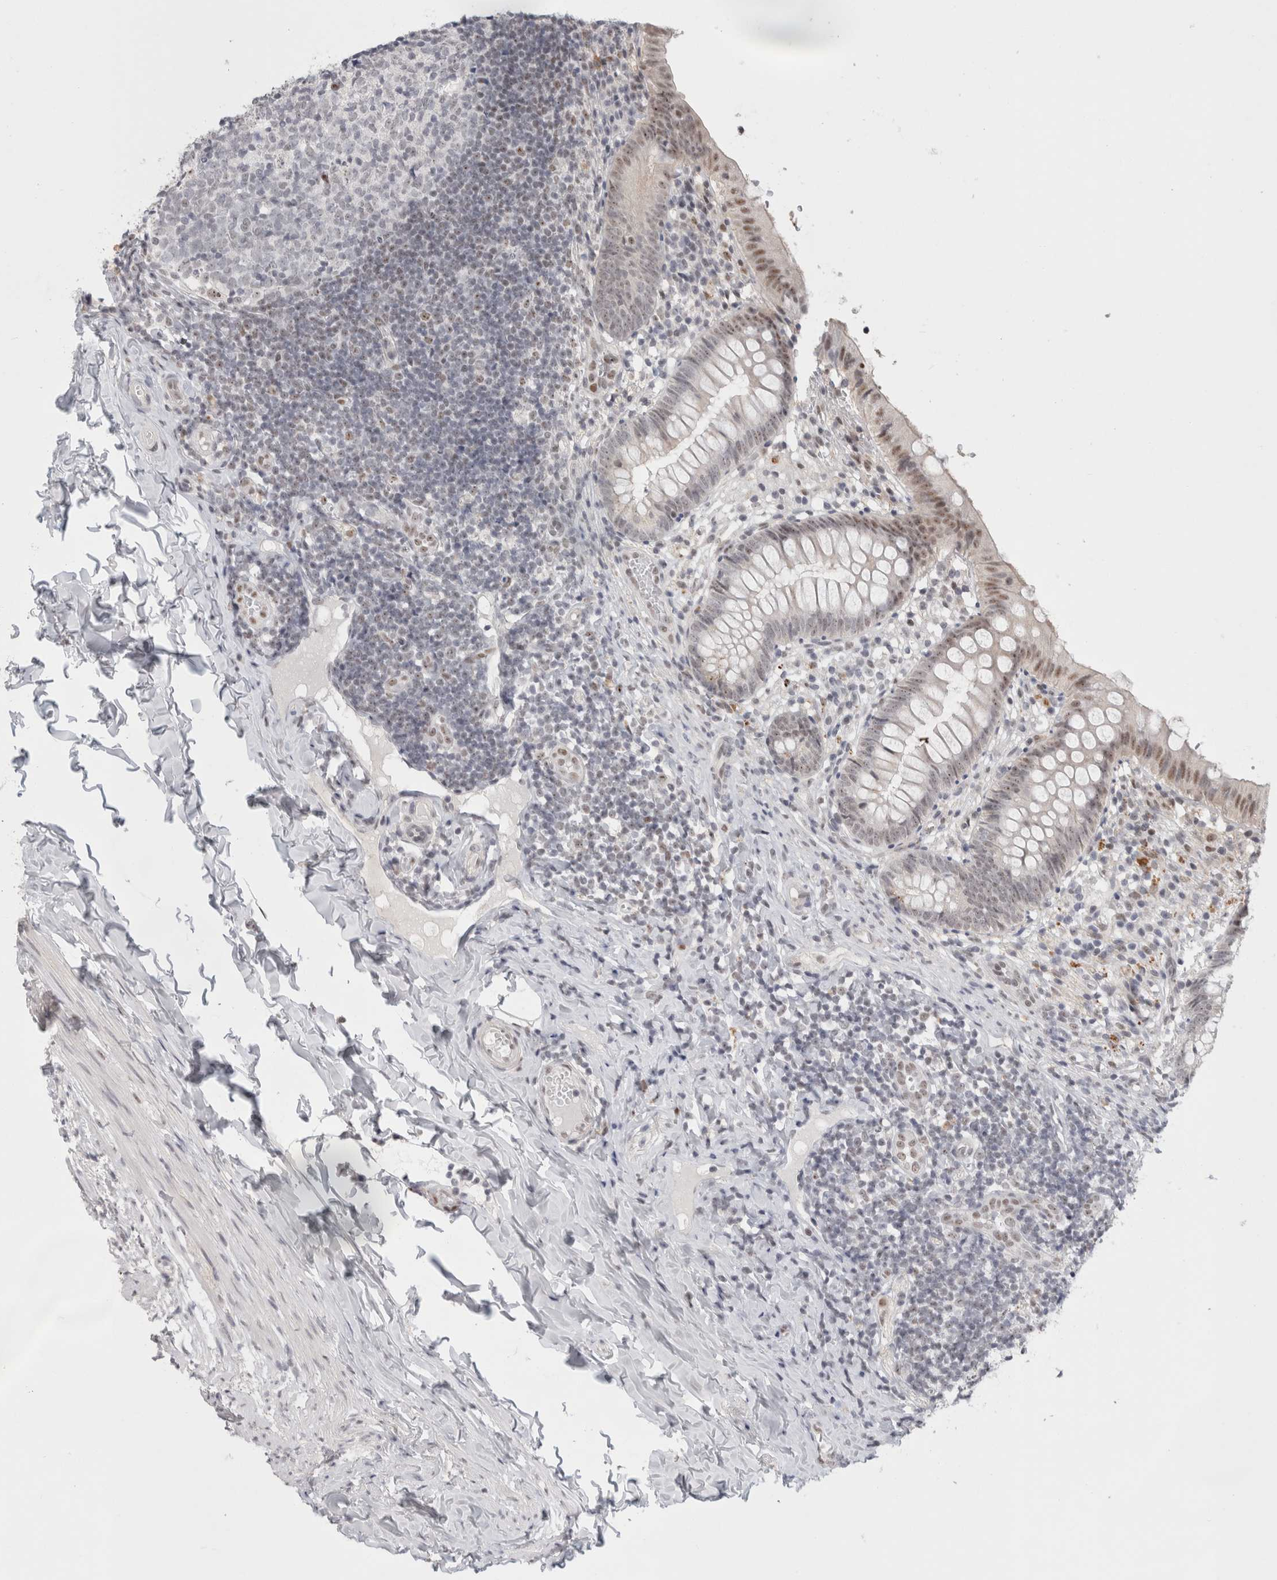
{"staining": {"intensity": "weak", "quantity": "25%-75%", "location": "nuclear"}, "tissue": "appendix", "cell_type": "Glandular cells", "image_type": "normal", "snomed": [{"axis": "morphology", "description": "Normal tissue, NOS"}, {"axis": "topography", "description": "Appendix"}], "caption": "High-power microscopy captured an IHC image of benign appendix, revealing weak nuclear staining in about 25%-75% of glandular cells.", "gene": "SENP6", "patient": {"sex": "male", "age": 8}}